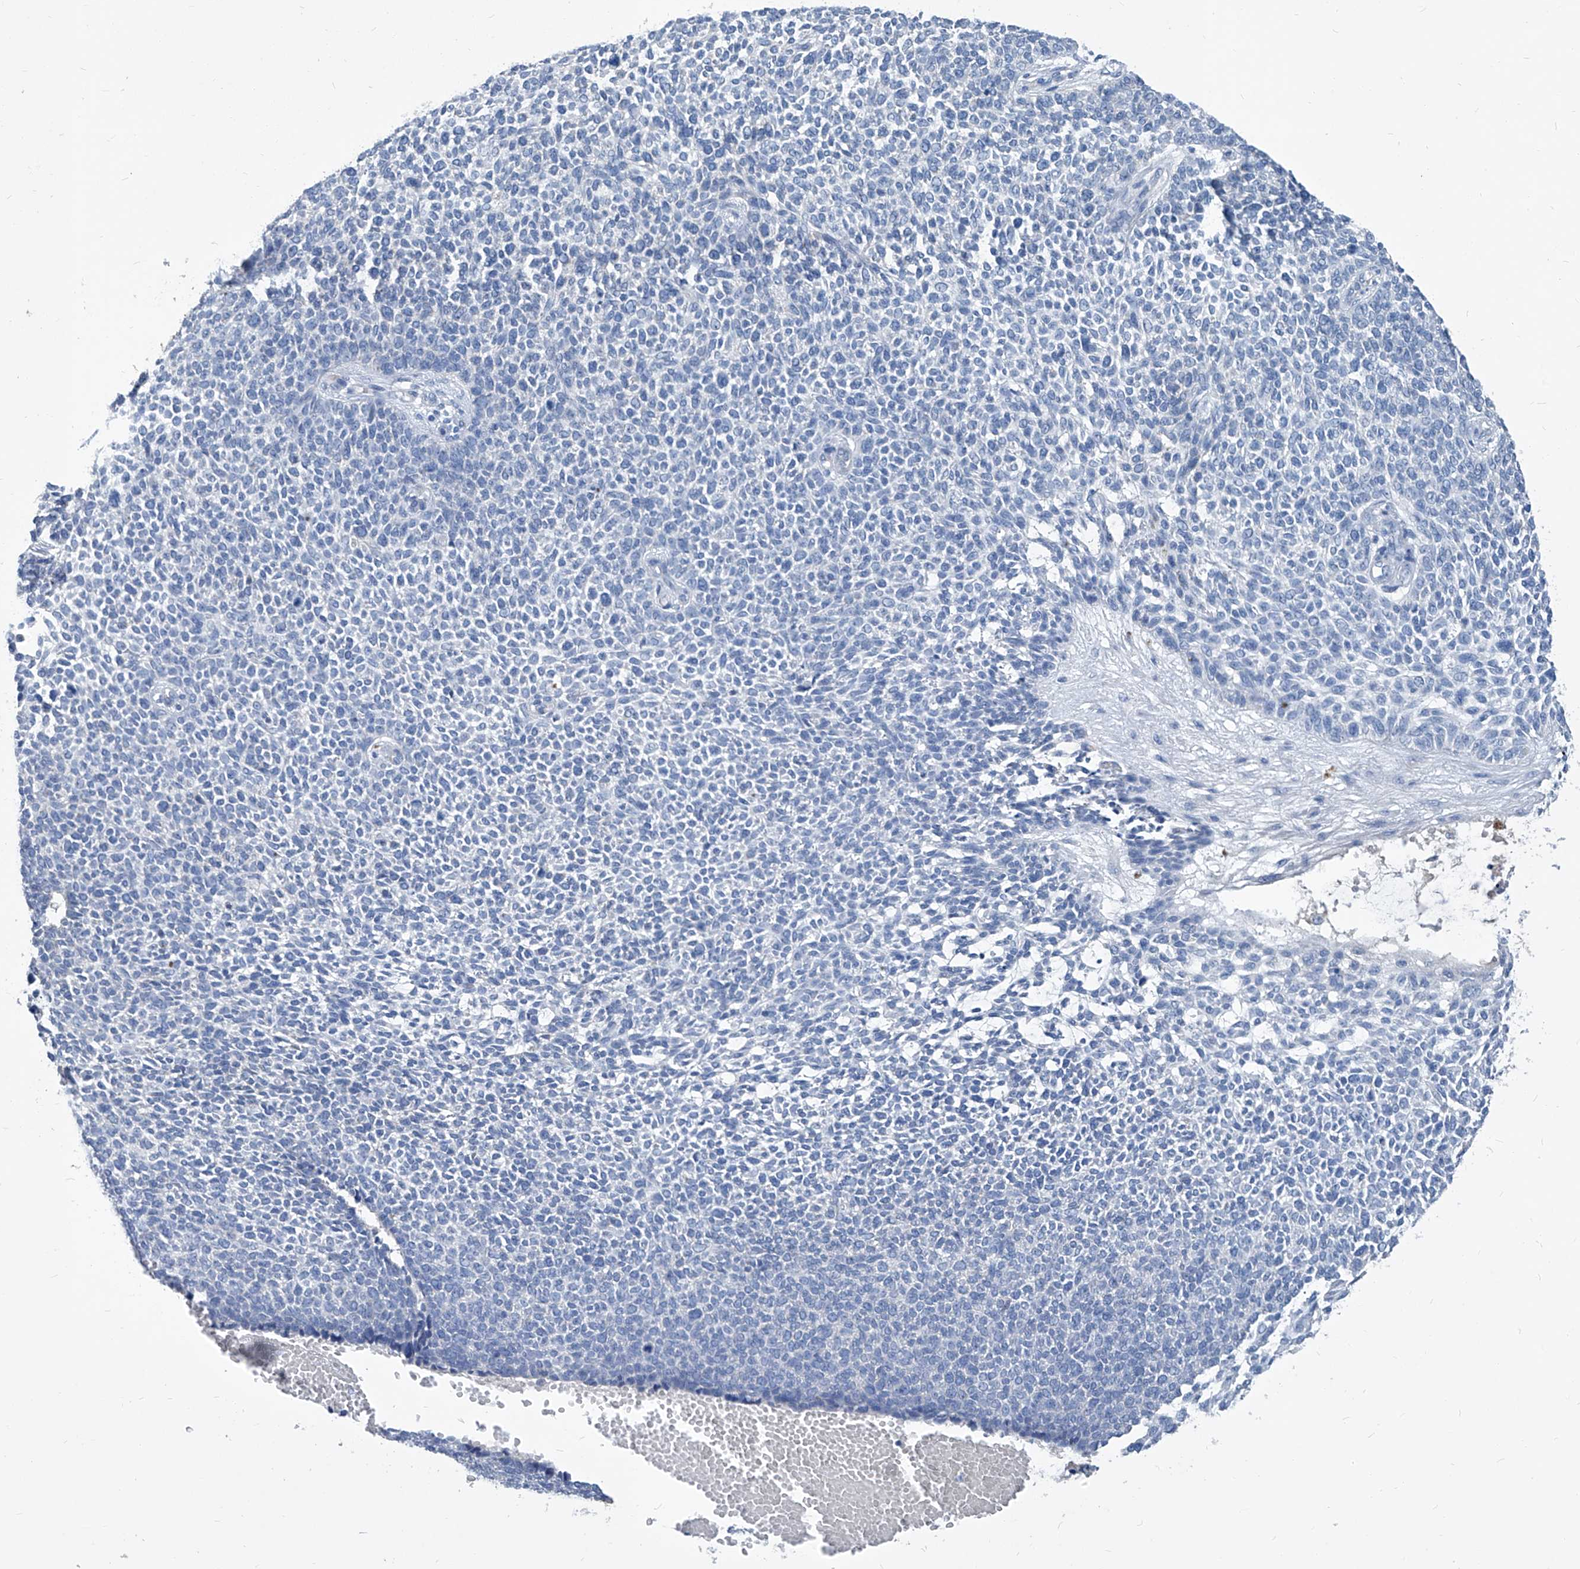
{"staining": {"intensity": "negative", "quantity": "none", "location": "none"}, "tissue": "skin cancer", "cell_type": "Tumor cells", "image_type": "cancer", "snomed": [{"axis": "morphology", "description": "Basal cell carcinoma"}, {"axis": "topography", "description": "Skin"}], "caption": "Micrograph shows no significant protein expression in tumor cells of skin cancer (basal cell carcinoma).", "gene": "MTARC1", "patient": {"sex": "female", "age": 84}}